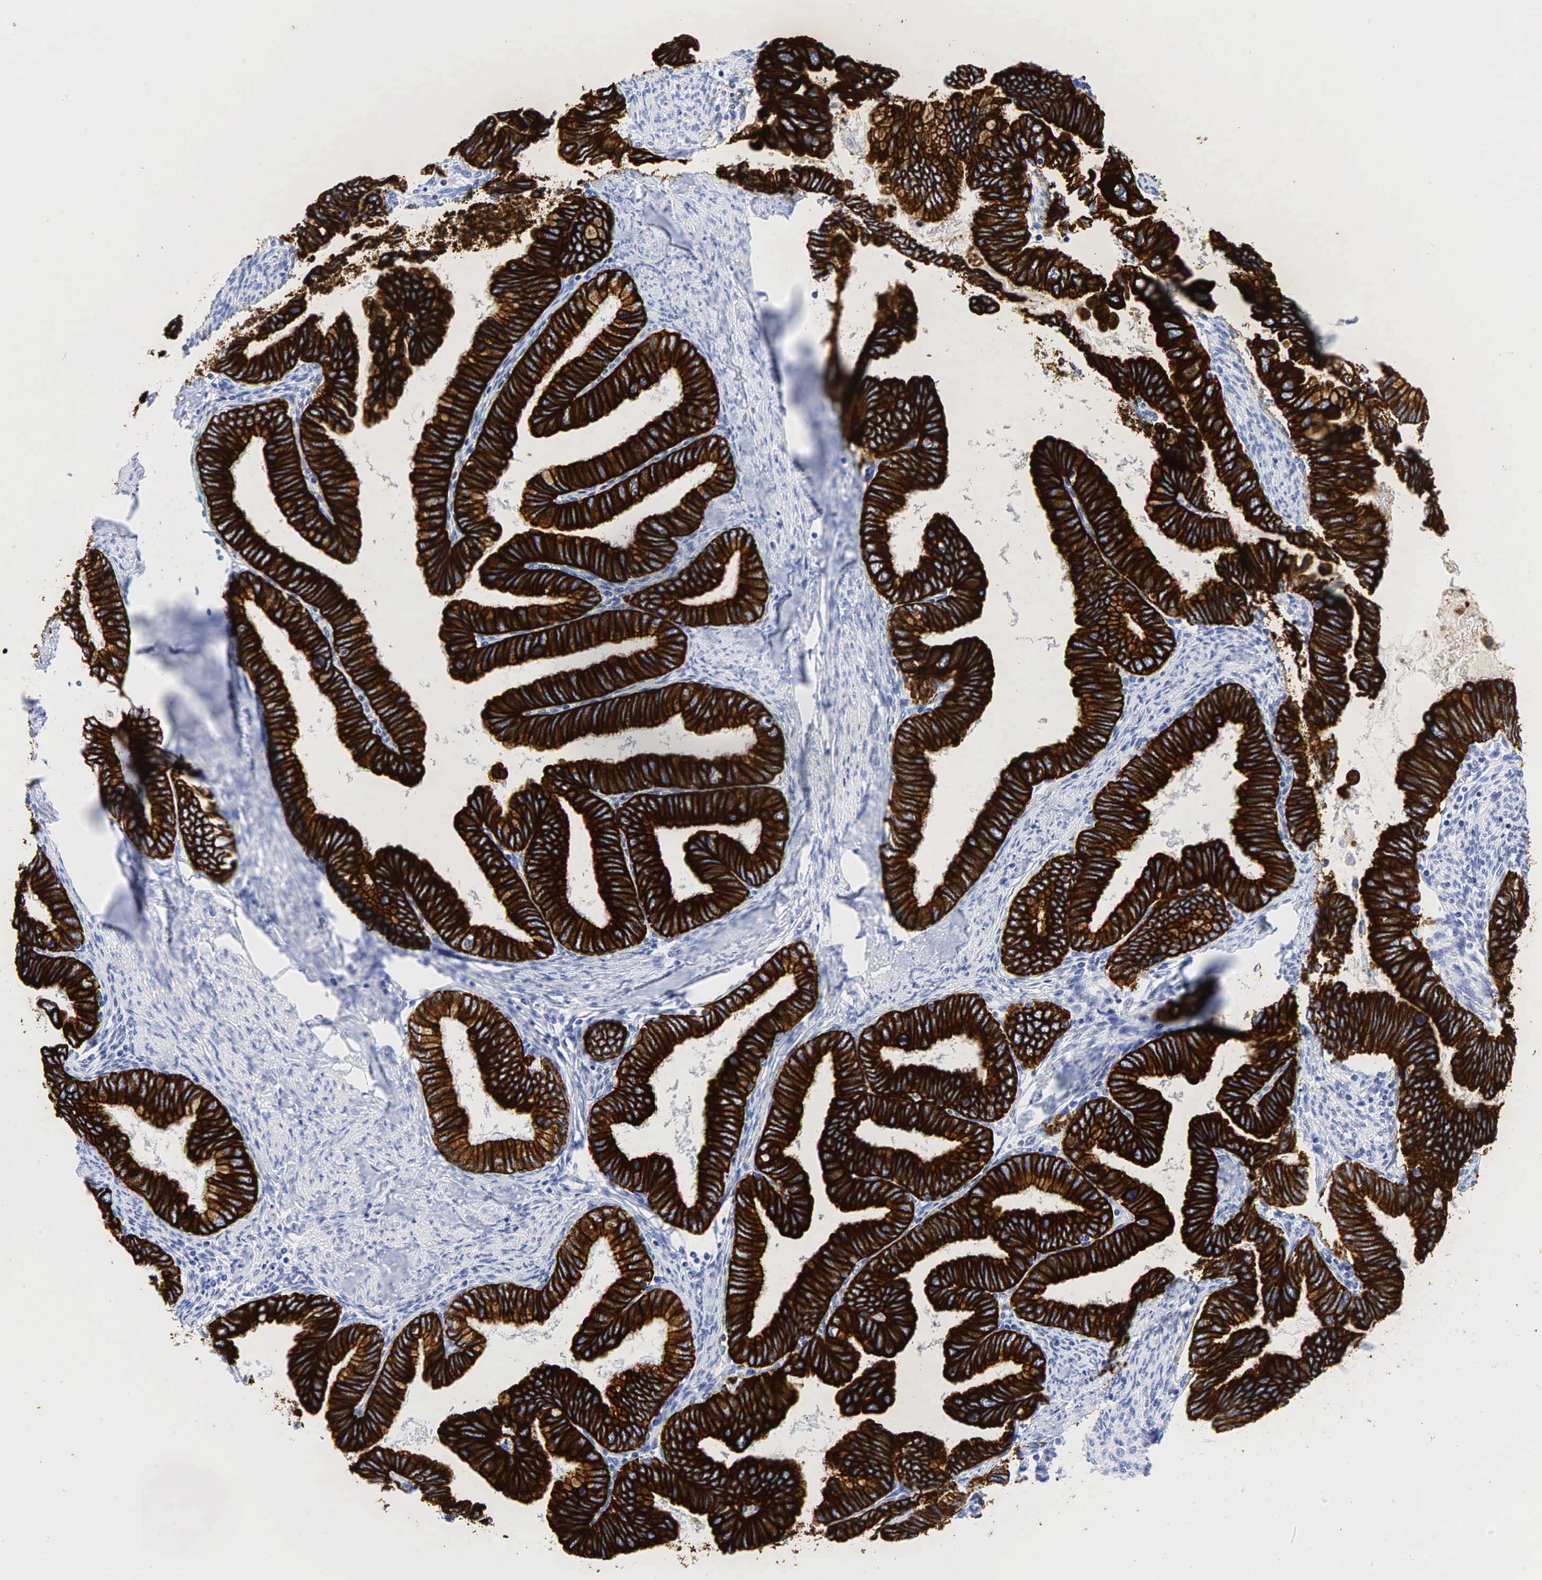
{"staining": {"intensity": "strong", "quantity": ">75%", "location": "cytoplasmic/membranous"}, "tissue": "cervical cancer", "cell_type": "Tumor cells", "image_type": "cancer", "snomed": [{"axis": "morphology", "description": "Adenocarcinoma, NOS"}, {"axis": "topography", "description": "Cervix"}], "caption": "The photomicrograph exhibits a brown stain indicating the presence of a protein in the cytoplasmic/membranous of tumor cells in cervical cancer.", "gene": "KRT7", "patient": {"sex": "female", "age": 49}}